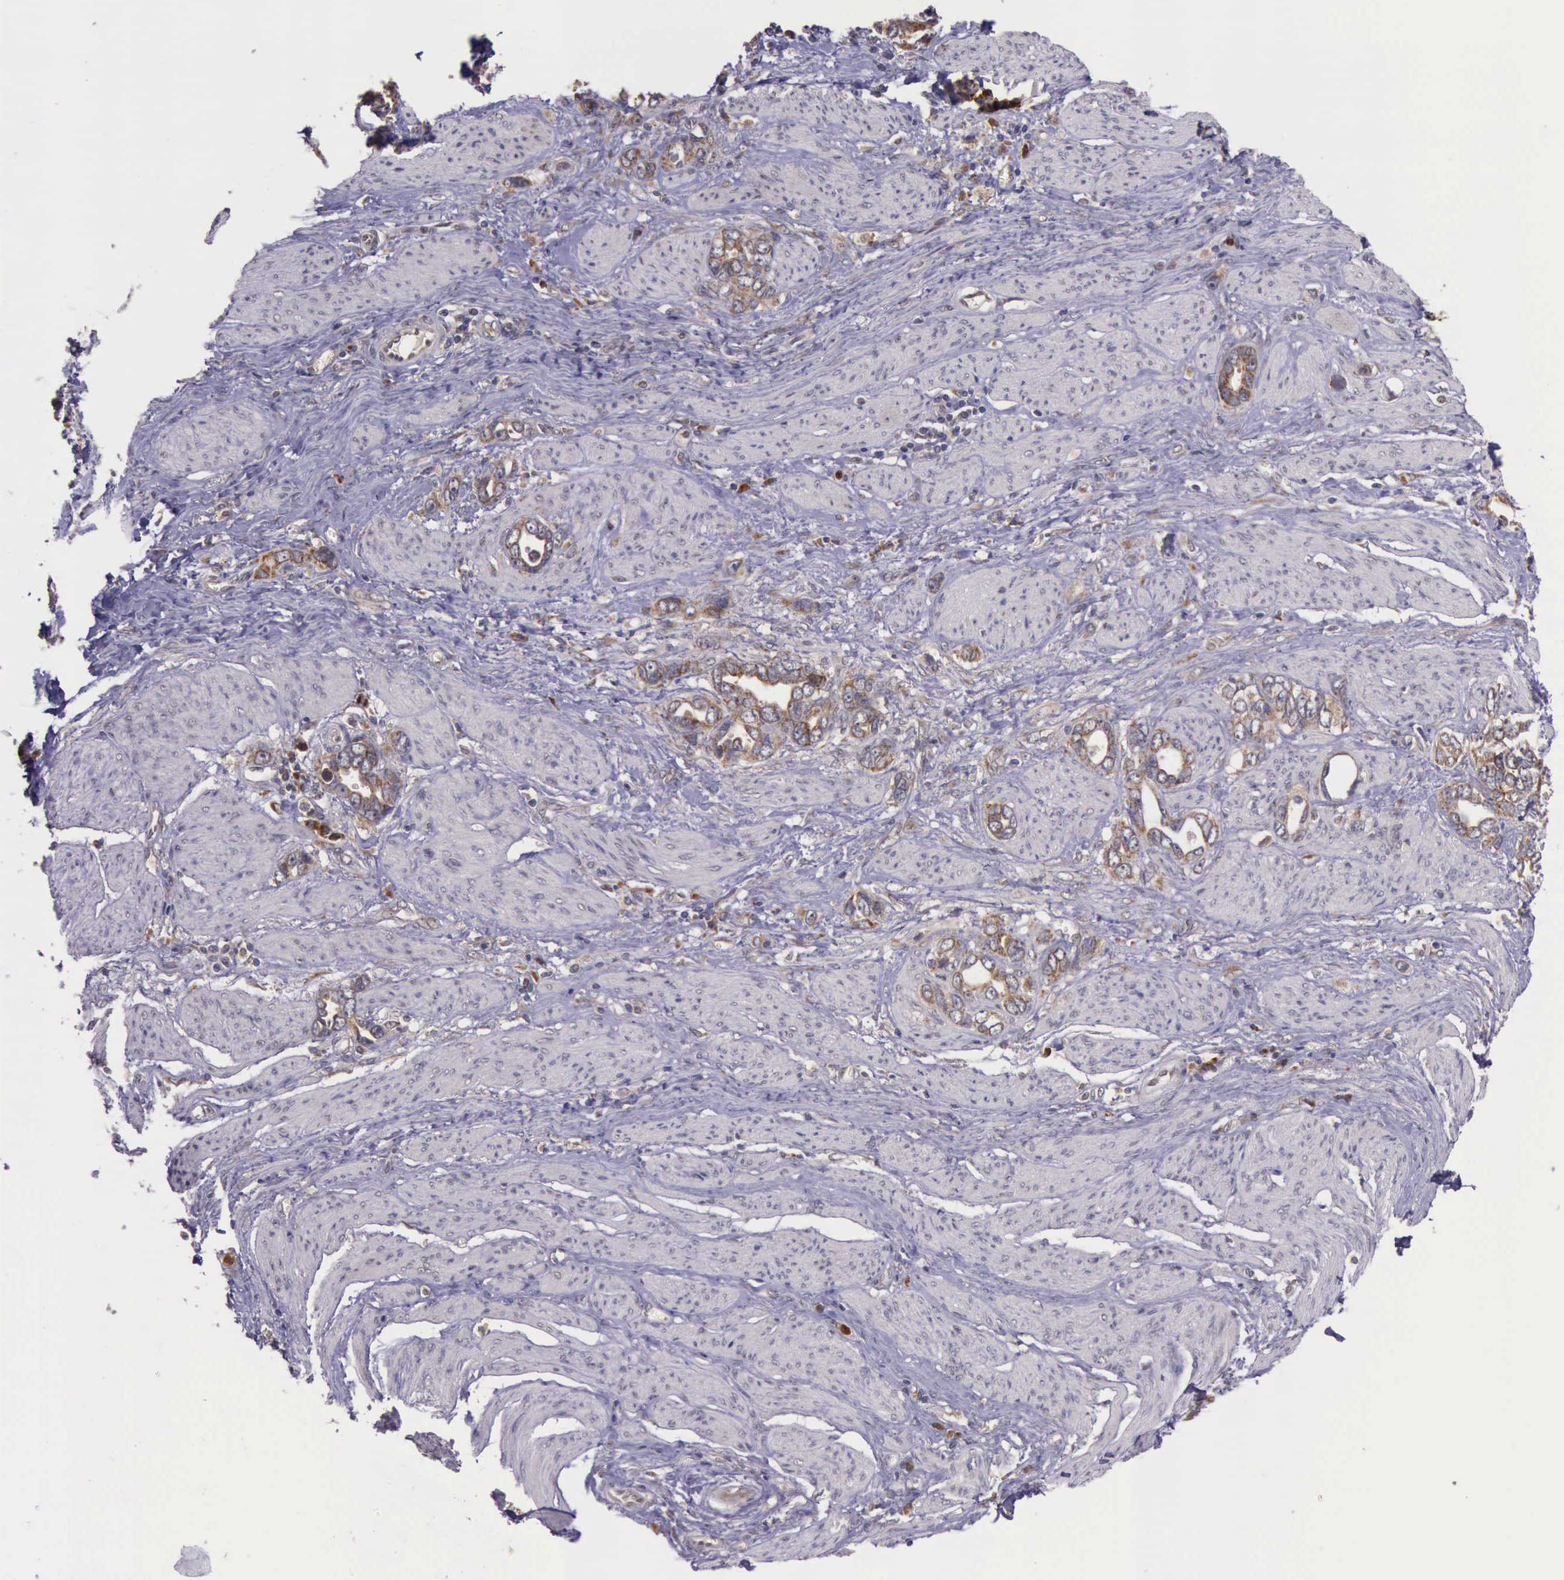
{"staining": {"intensity": "moderate", "quantity": ">75%", "location": "cytoplasmic/membranous"}, "tissue": "stomach cancer", "cell_type": "Tumor cells", "image_type": "cancer", "snomed": [{"axis": "morphology", "description": "Adenocarcinoma, NOS"}, {"axis": "topography", "description": "Stomach"}], "caption": "Tumor cells demonstrate moderate cytoplasmic/membranous staining in approximately >75% of cells in stomach adenocarcinoma.", "gene": "ARMCX3", "patient": {"sex": "male", "age": 78}}